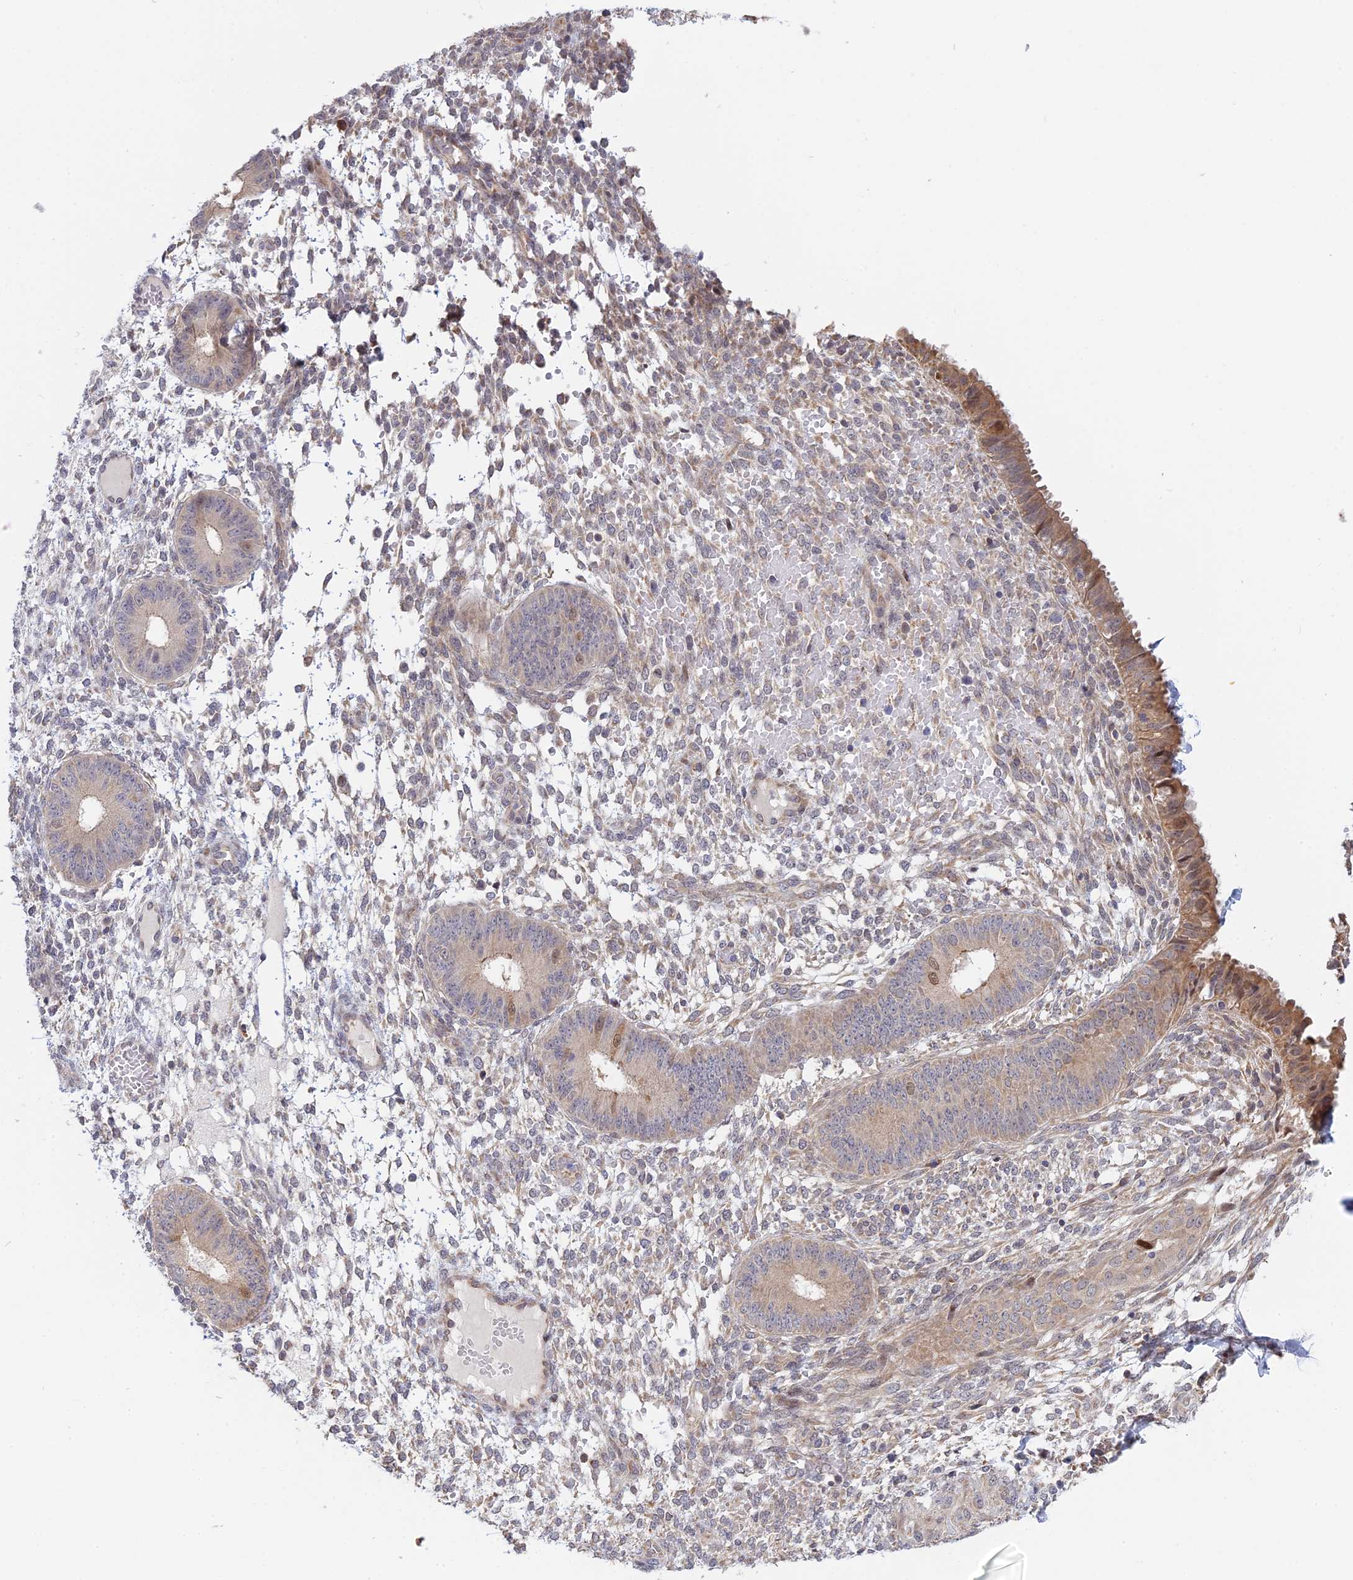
{"staining": {"intensity": "weak", "quantity": "<25%", "location": "cytoplasmic/membranous"}, "tissue": "endometrium", "cell_type": "Cells in endometrial stroma", "image_type": "normal", "snomed": [{"axis": "morphology", "description": "Normal tissue, NOS"}, {"axis": "topography", "description": "Endometrium"}], "caption": "IHC image of benign endometrium stained for a protein (brown), which shows no expression in cells in endometrial stroma.", "gene": "GSKIP", "patient": {"sex": "female", "age": 49}}